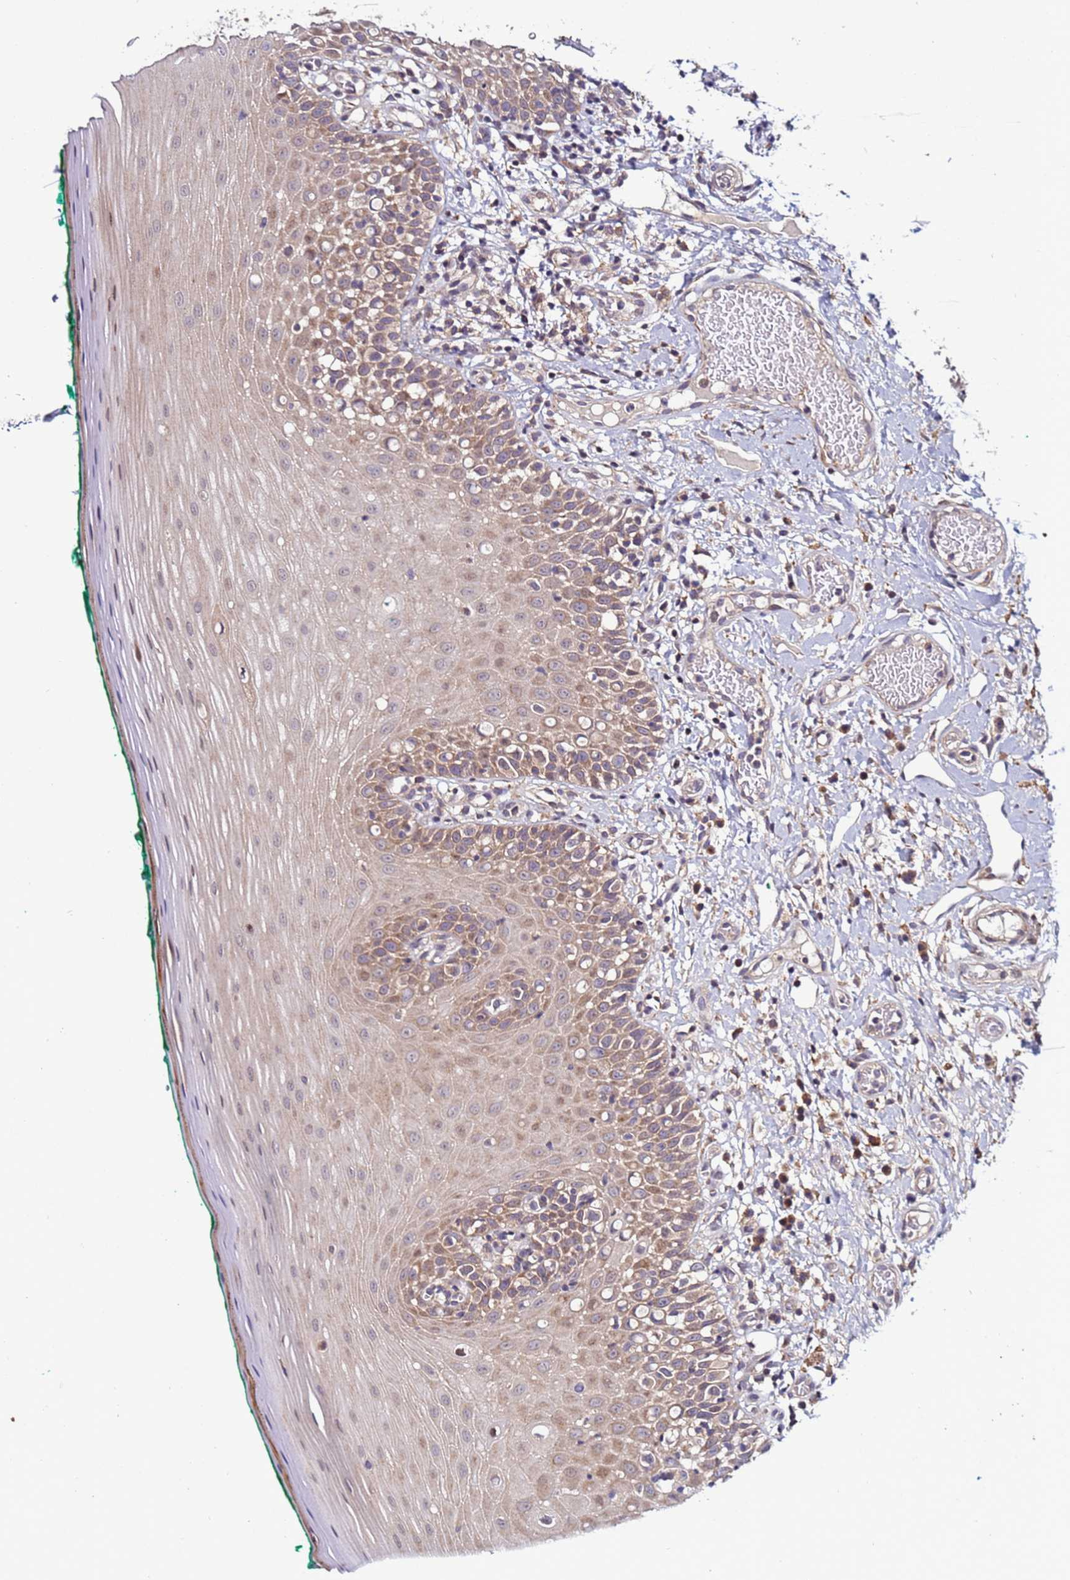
{"staining": {"intensity": "moderate", "quantity": "25%-75%", "location": "cytoplasmic/membranous"}, "tissue": "oral mucosa", "cell_type": "Squamous epithelial cells", "image_type": "normal", "snomed": [{"axis": "morphology", "description": "Normal tissue, NOS"}, {"axis": "topography", "description": "Oral tissue"}], "caption": "IHC image of normal oral mucosa stained for a protein (brown), which shows medium levels of moderate cytoplasmic/membranous expression in approximately 25%-75% of squamous epithelial cells.", "gene": "GAREM1", "patient": {"sex": "female", "age": 83}}